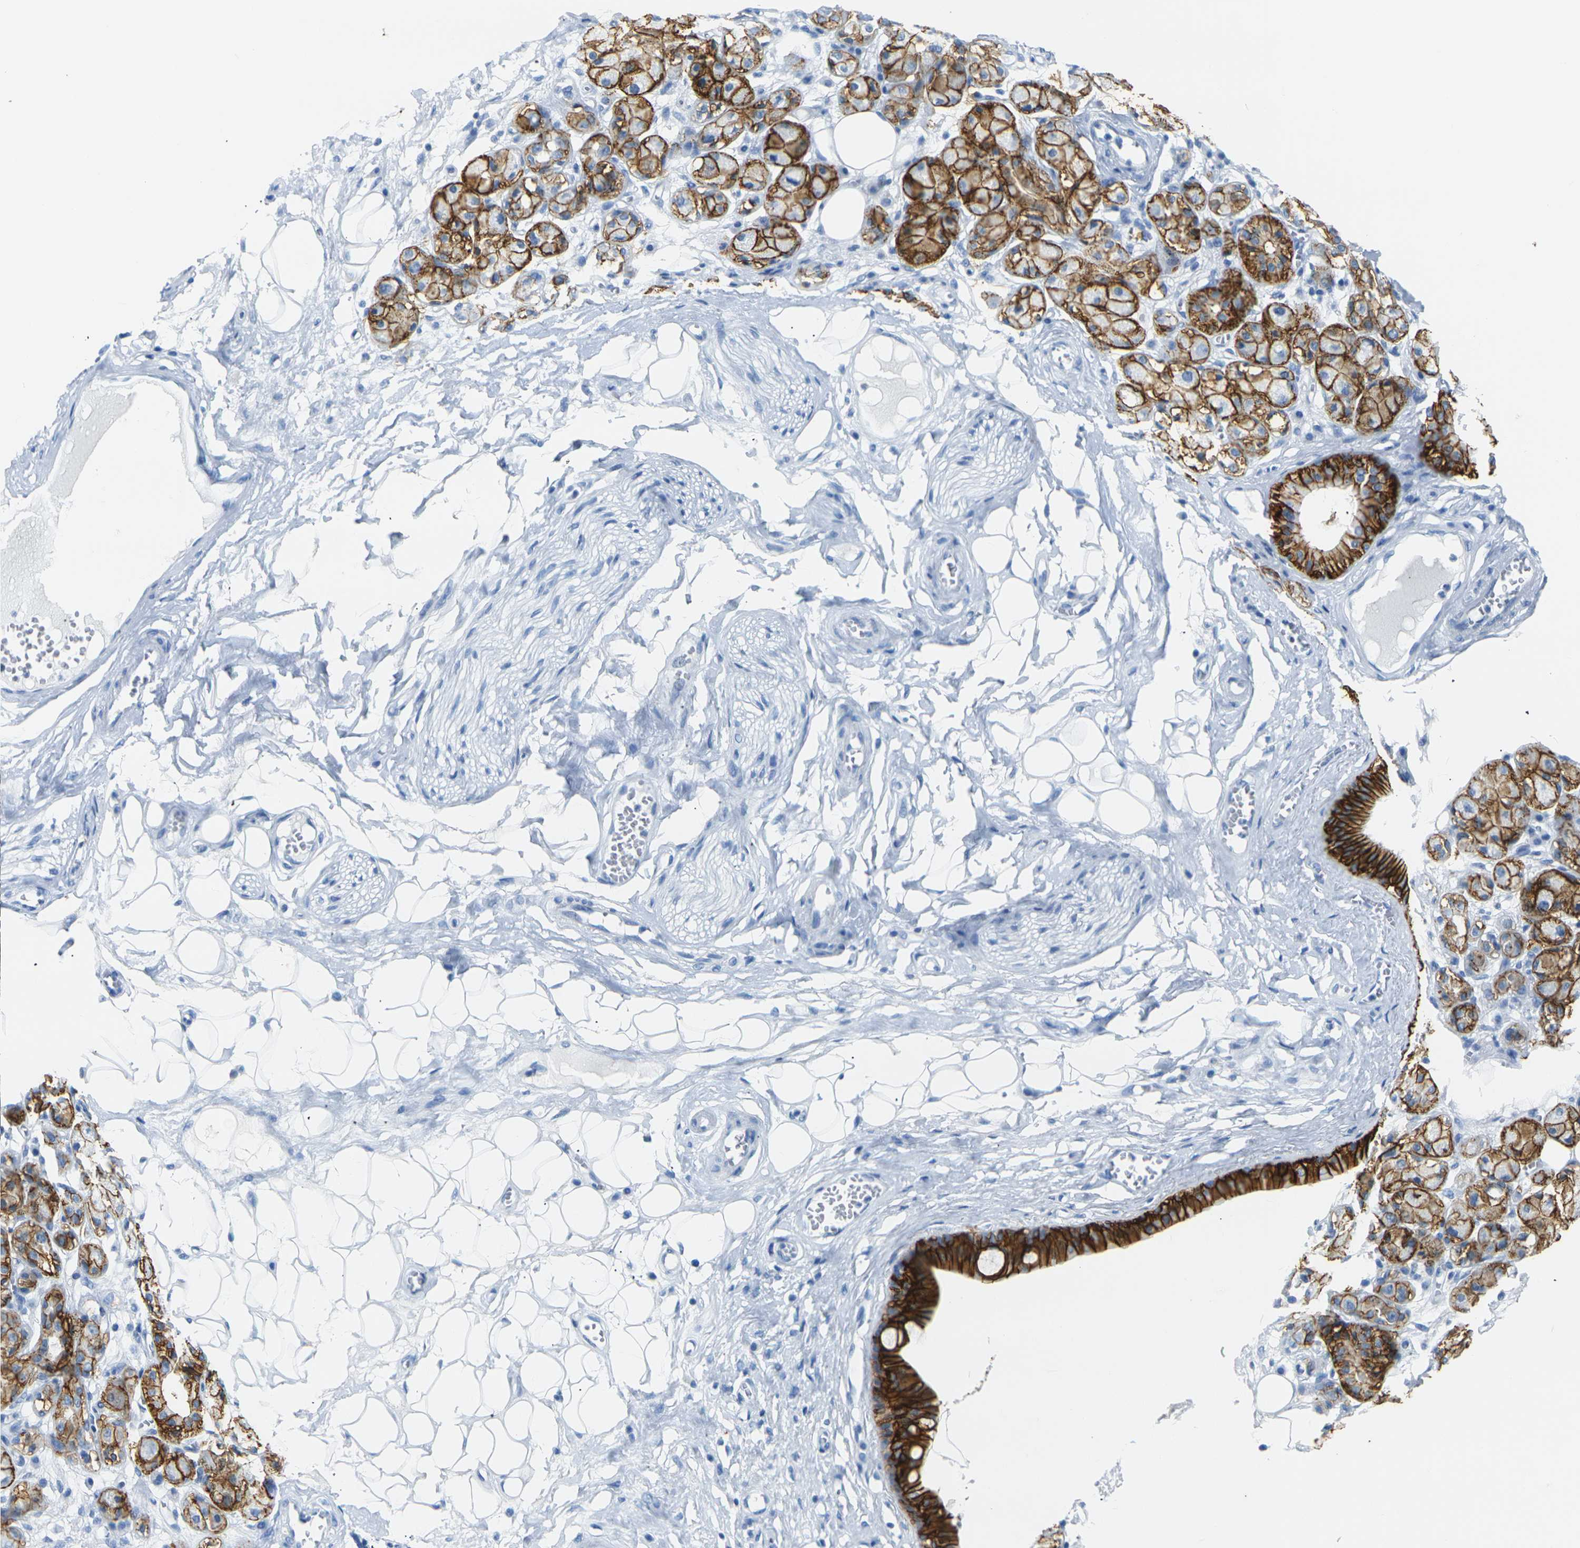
{"staining": {"intensity": "weak", "quantity": "<25%", "location": "cytoplasmic/membranous"}, "tissue": "adipose tissue", "cell_type": "Adipocytes", "image_type": "normal", "snomed": [{"axis": "morphology", "description": "Normal tissue, NOS"}, {"axis": "morphology", "description": "Inflammation, NOS"}, {"axis": "topography", "description": "Salivary gland"}, {"axis": "topography", "description": "Peripheral nerve tissue"}], "caption": "Protein analysis of benign adipose tissue displays no significant staining in adipocytes.", "gene": "CLDN7", "patient": {"sex": "female", "age": 75}}